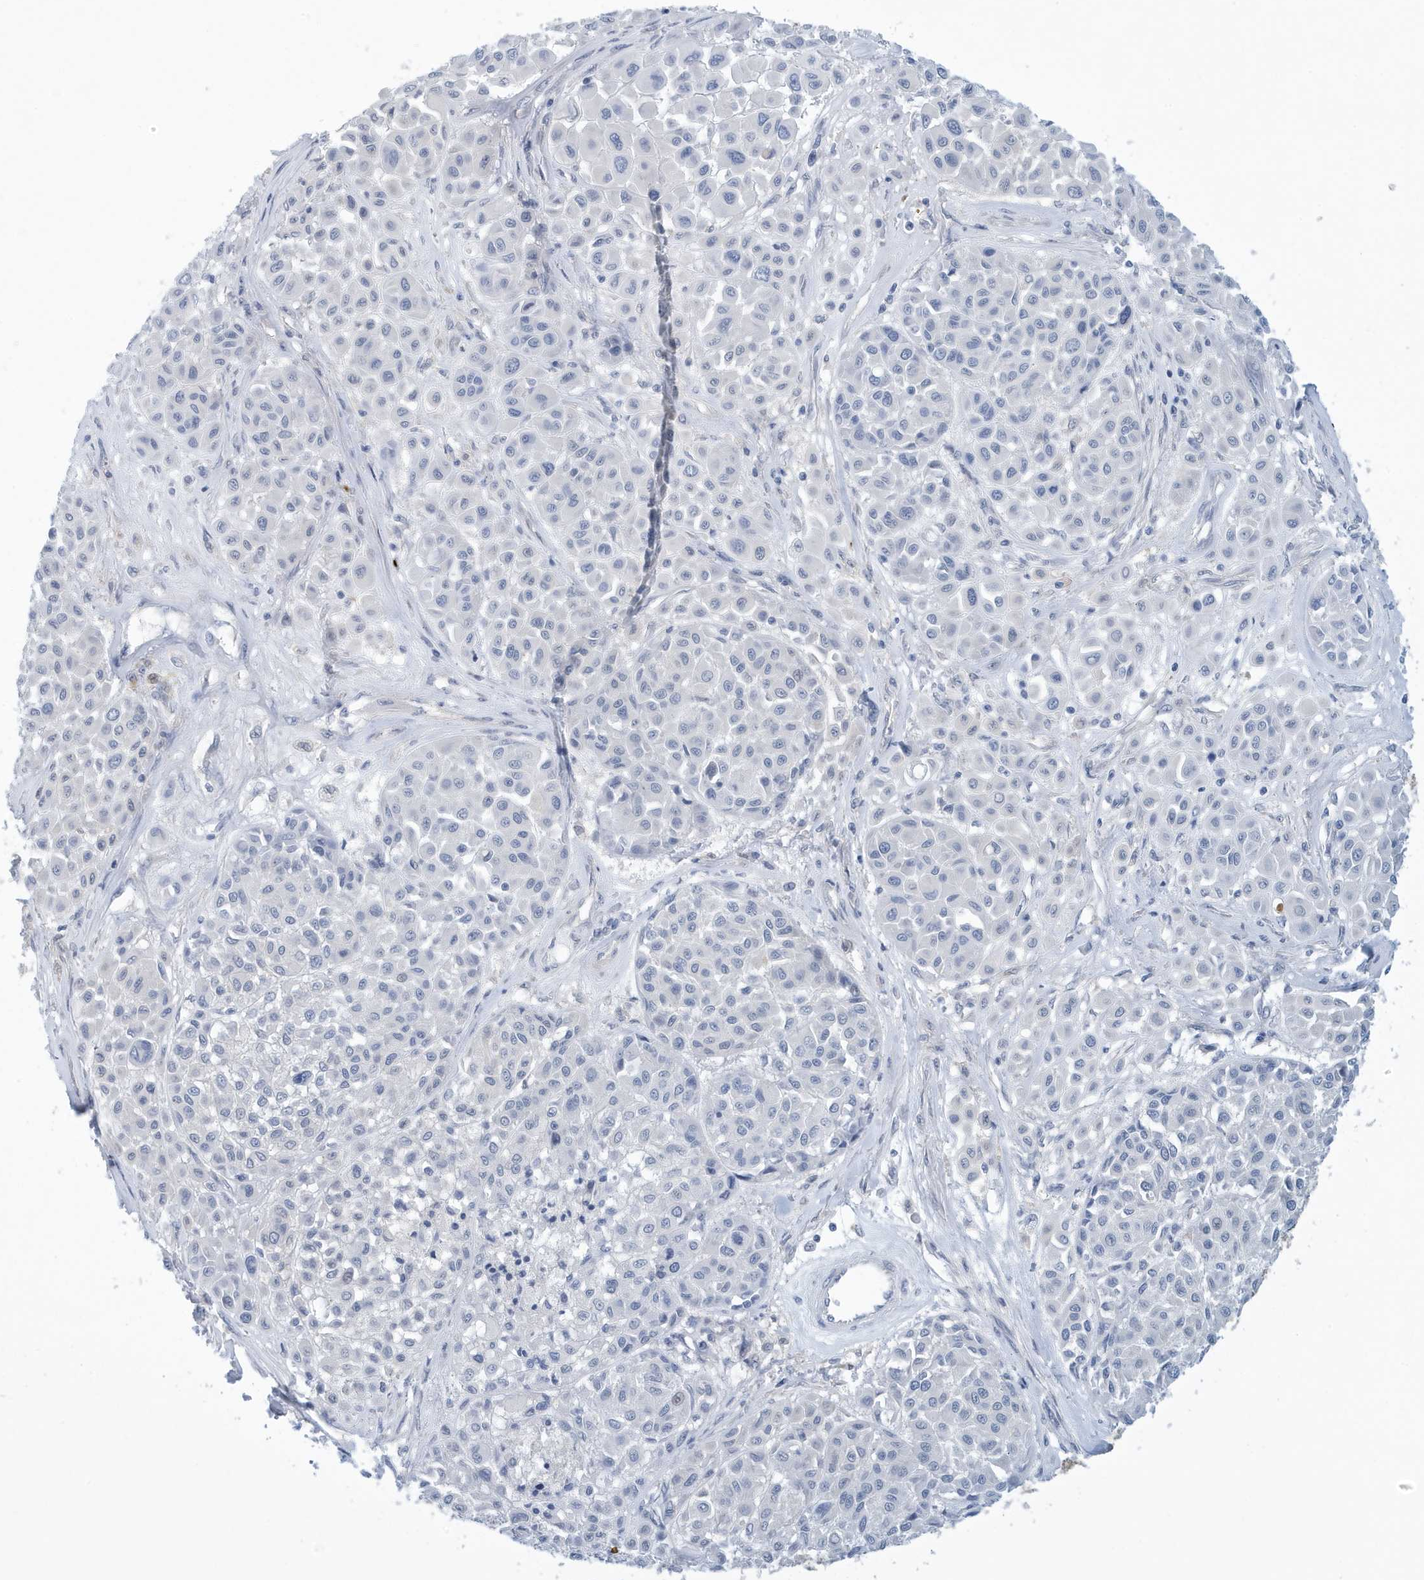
{"staining": {"intensity": "negative", "quantity": "none", "location": "none"}, "tissue": "melanoma", "cell_type": "Tumor cells", "image_type": "cancer", "snomed": [{"axis": "morphology", "description": "Malignant melanoma, Metastatic site"}, {"axis": "topography", "description": "Soft tissue"}], "caption": "Protein analysis of melanoma displays no significant positivity in tumor cells.", "gene": "VTA1", "patient": {"sex": "male", "age": 41}}